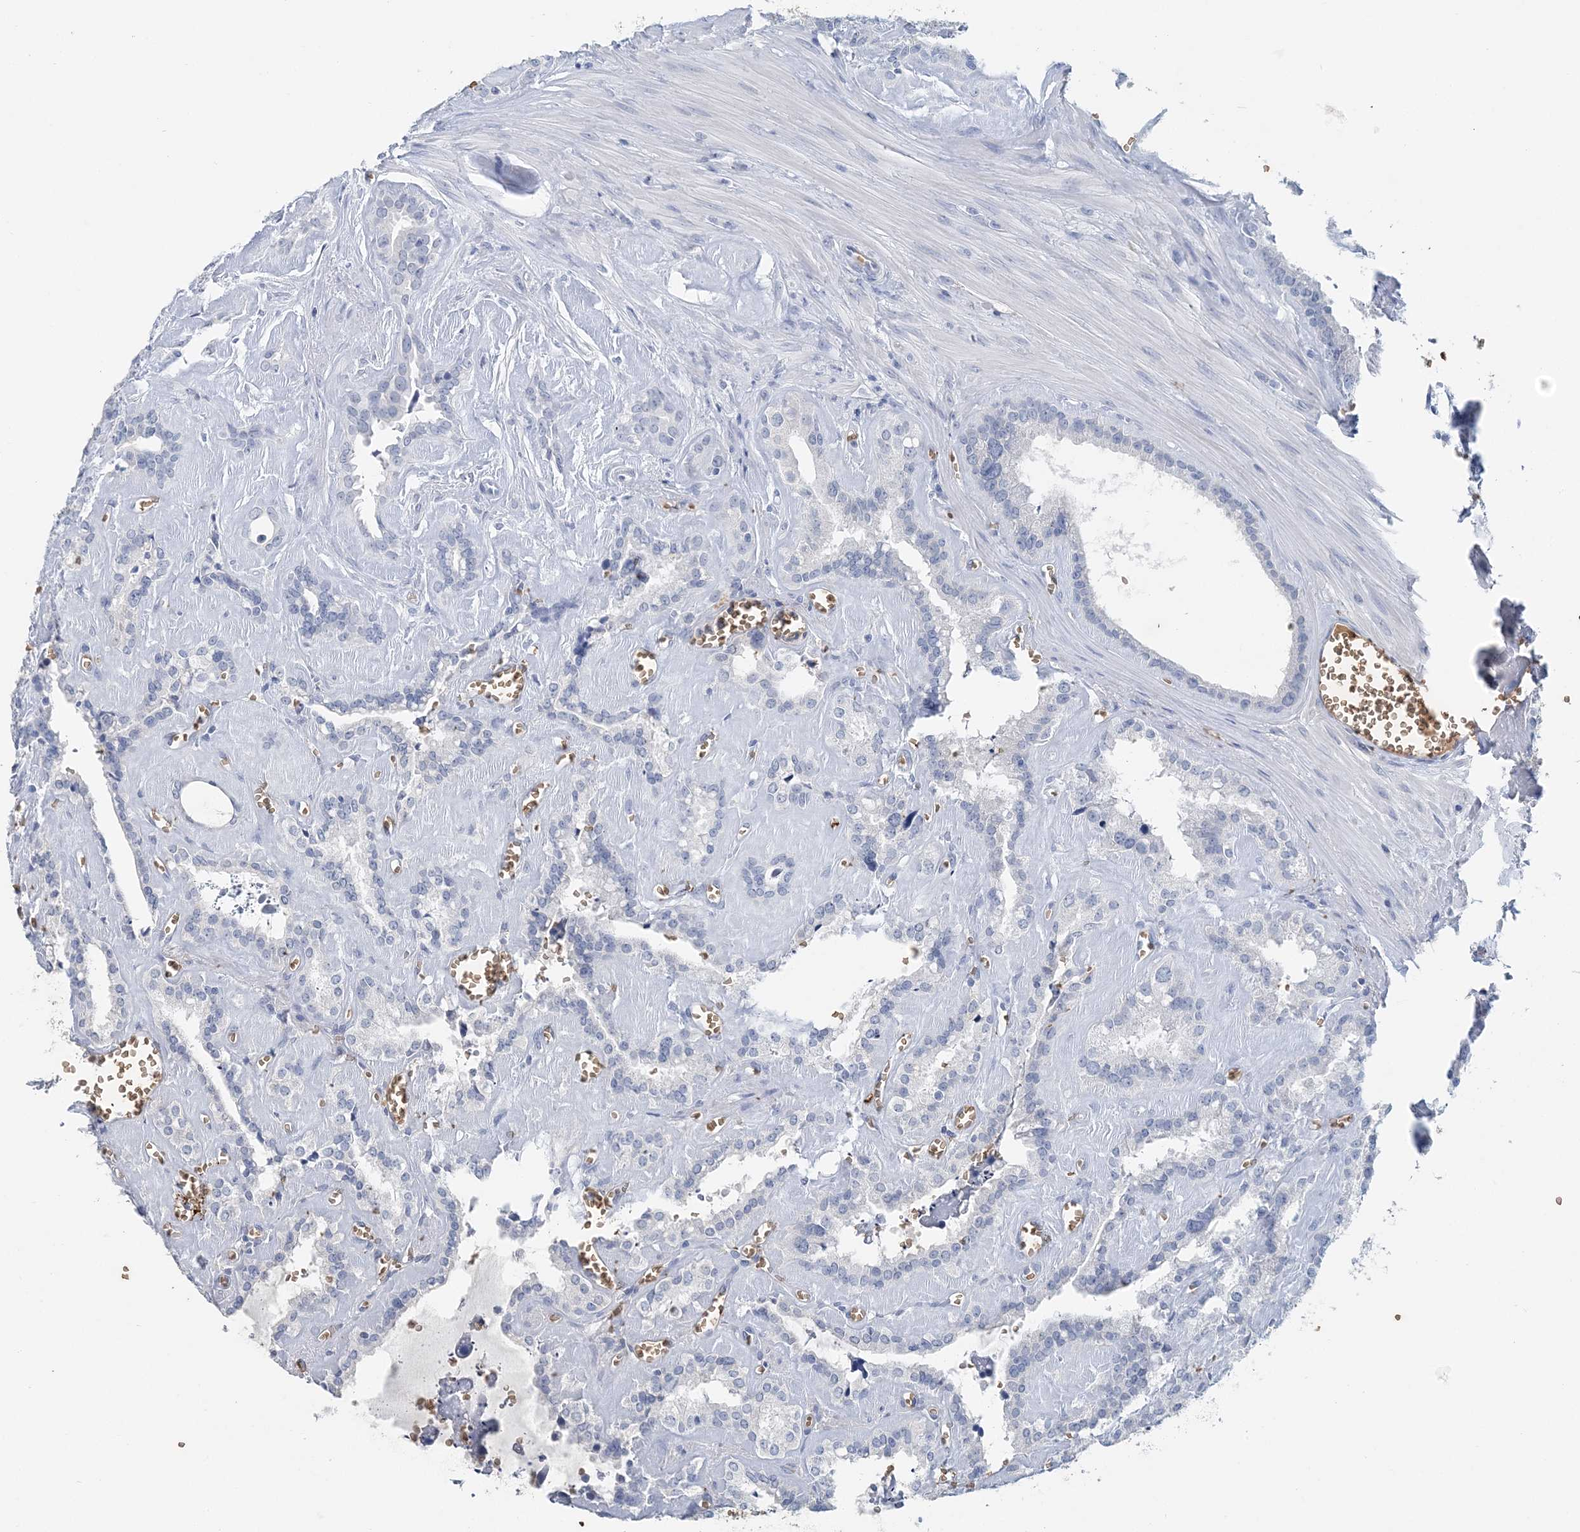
{"staining": {"intensity": "negative", "quantity": "none", "location": "none"}, "tissue": "seminal vesicle", "cell_type": "Glandular cells", "image_type": "normal", "snomed": [{"axis": "morphology", "description": "Normal tissue, NOS"}, {"axis": "topography", "description": "Prostate"}, {"axis": "topography", "description": "Seminal veicle"}], "caption": "An image of seminal vesicle stained for a protein exhibits no brown staining in glandular cells.", "gene": "HBD", "patient": {"sex": "male", "age": 59}}